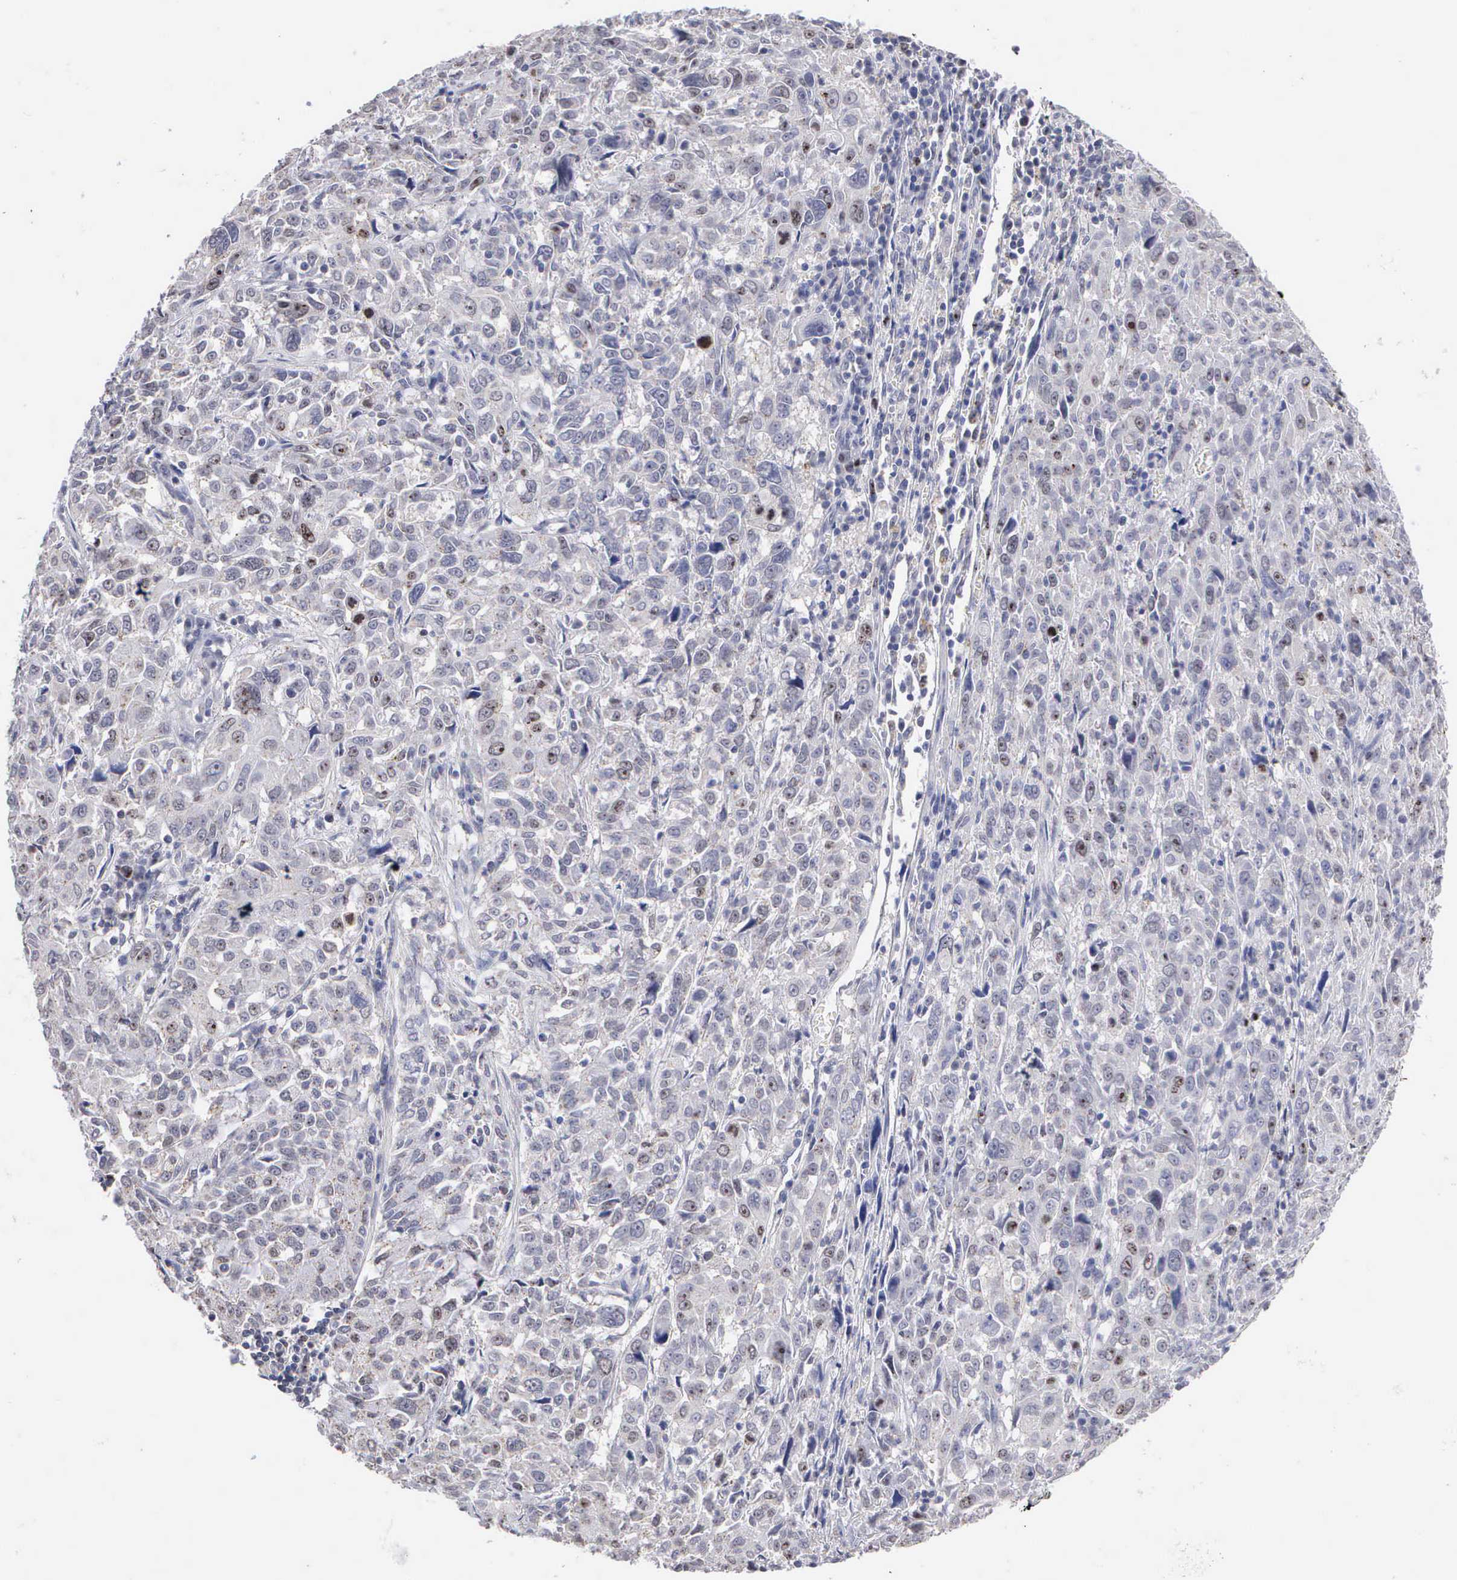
{"staining": {"intensity": "negative", "quantity": "none", "location": "none"}, "tissue": "pancreatic cancer", "cell_type": "Tumor cells", "image_type": "cancer", "snomed": [{"axis": "morphology", "description": "Adenocarcinoma, NOS"}, {"axis": "topography", "description": "Pancreas"}], "caption": "Tumor cells are negative for protein expression in human pancreatic adenocarcinoma.", "gene": "KDM6A", "patient": {"sex": "female", "age": 52}}